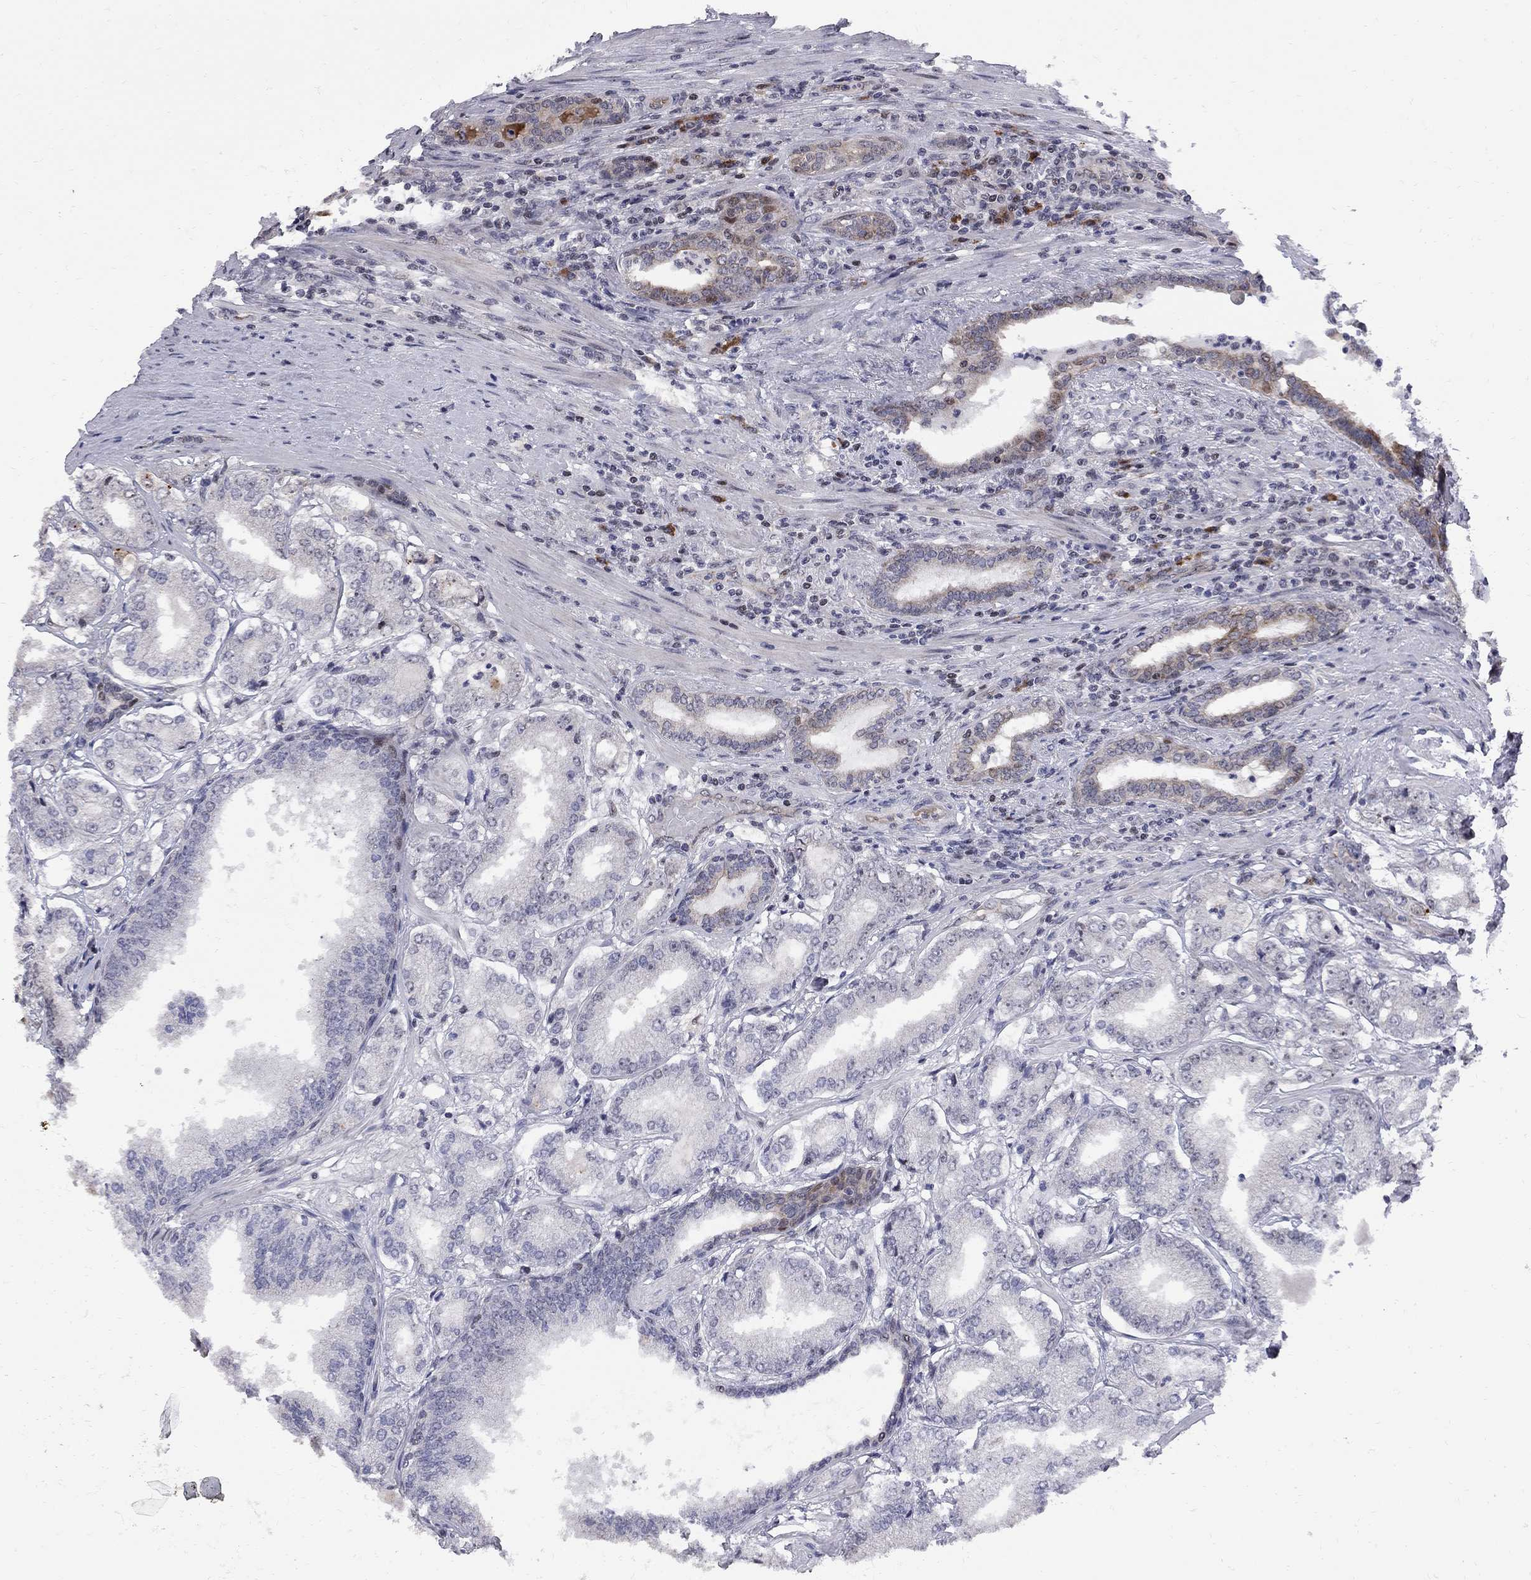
{"staining": {"intensity": "strong", "quantity": "<25%", "location": "nuclear"}, "tissue": "prostate cancer", "cell_type": "Tumor cells", "image_type": "cancer", "snomed": [{"axis": "morphology", "description": "Adenocarcinoma, NOS"}, {"axis": "topography", "description": "Prostate"}], "caption": "Immunohistochemistry photomicrograph of adenocarcinoma (prostate) stained for a protein (brown), which demonstrates medium levels of strong nuclear staining in about <25% of tumor cells.", "gene": "DHX33", "patient": {"sex": "male", "age": 65}}